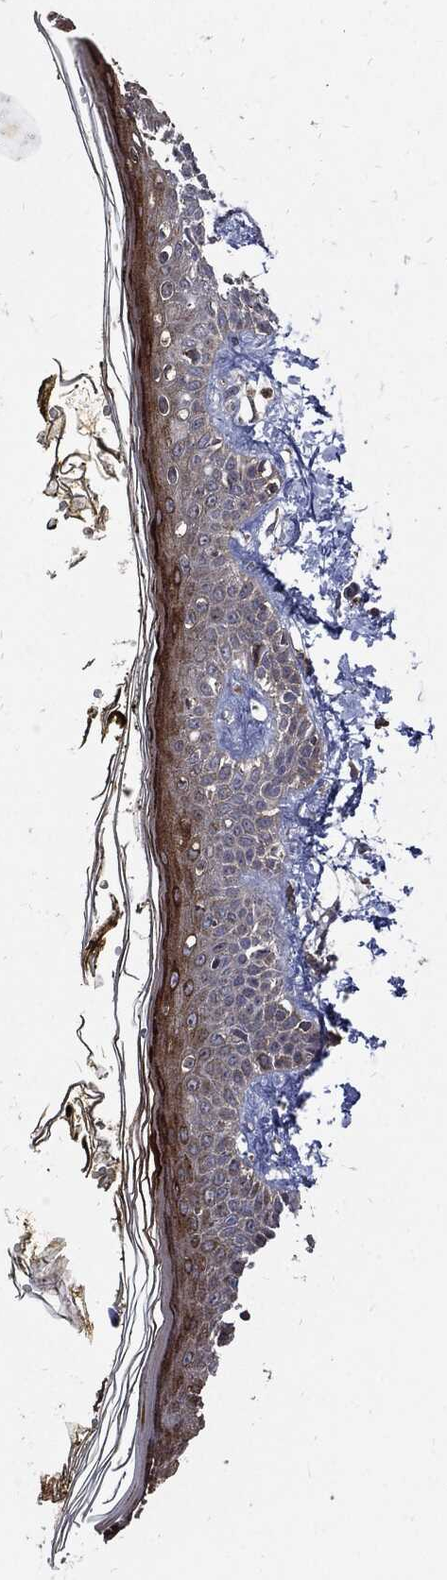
{"staining": {"intensity": "negative", "quantity": "none", "location": "none"}, "tissue": "skin", "cell_type": "Fibroblasts", "image_type": "normal", "snomed": [{"axis": "morphology", "description": "Normal tissue, NOS"}, {"axis": "topography", "description": "Skin"}], "caption": "The micrograph shows no staining of fibroblasts in unremarkable skin.", "gene": "SLC31A2", "patient": {"sex": "male", "age": 76}}